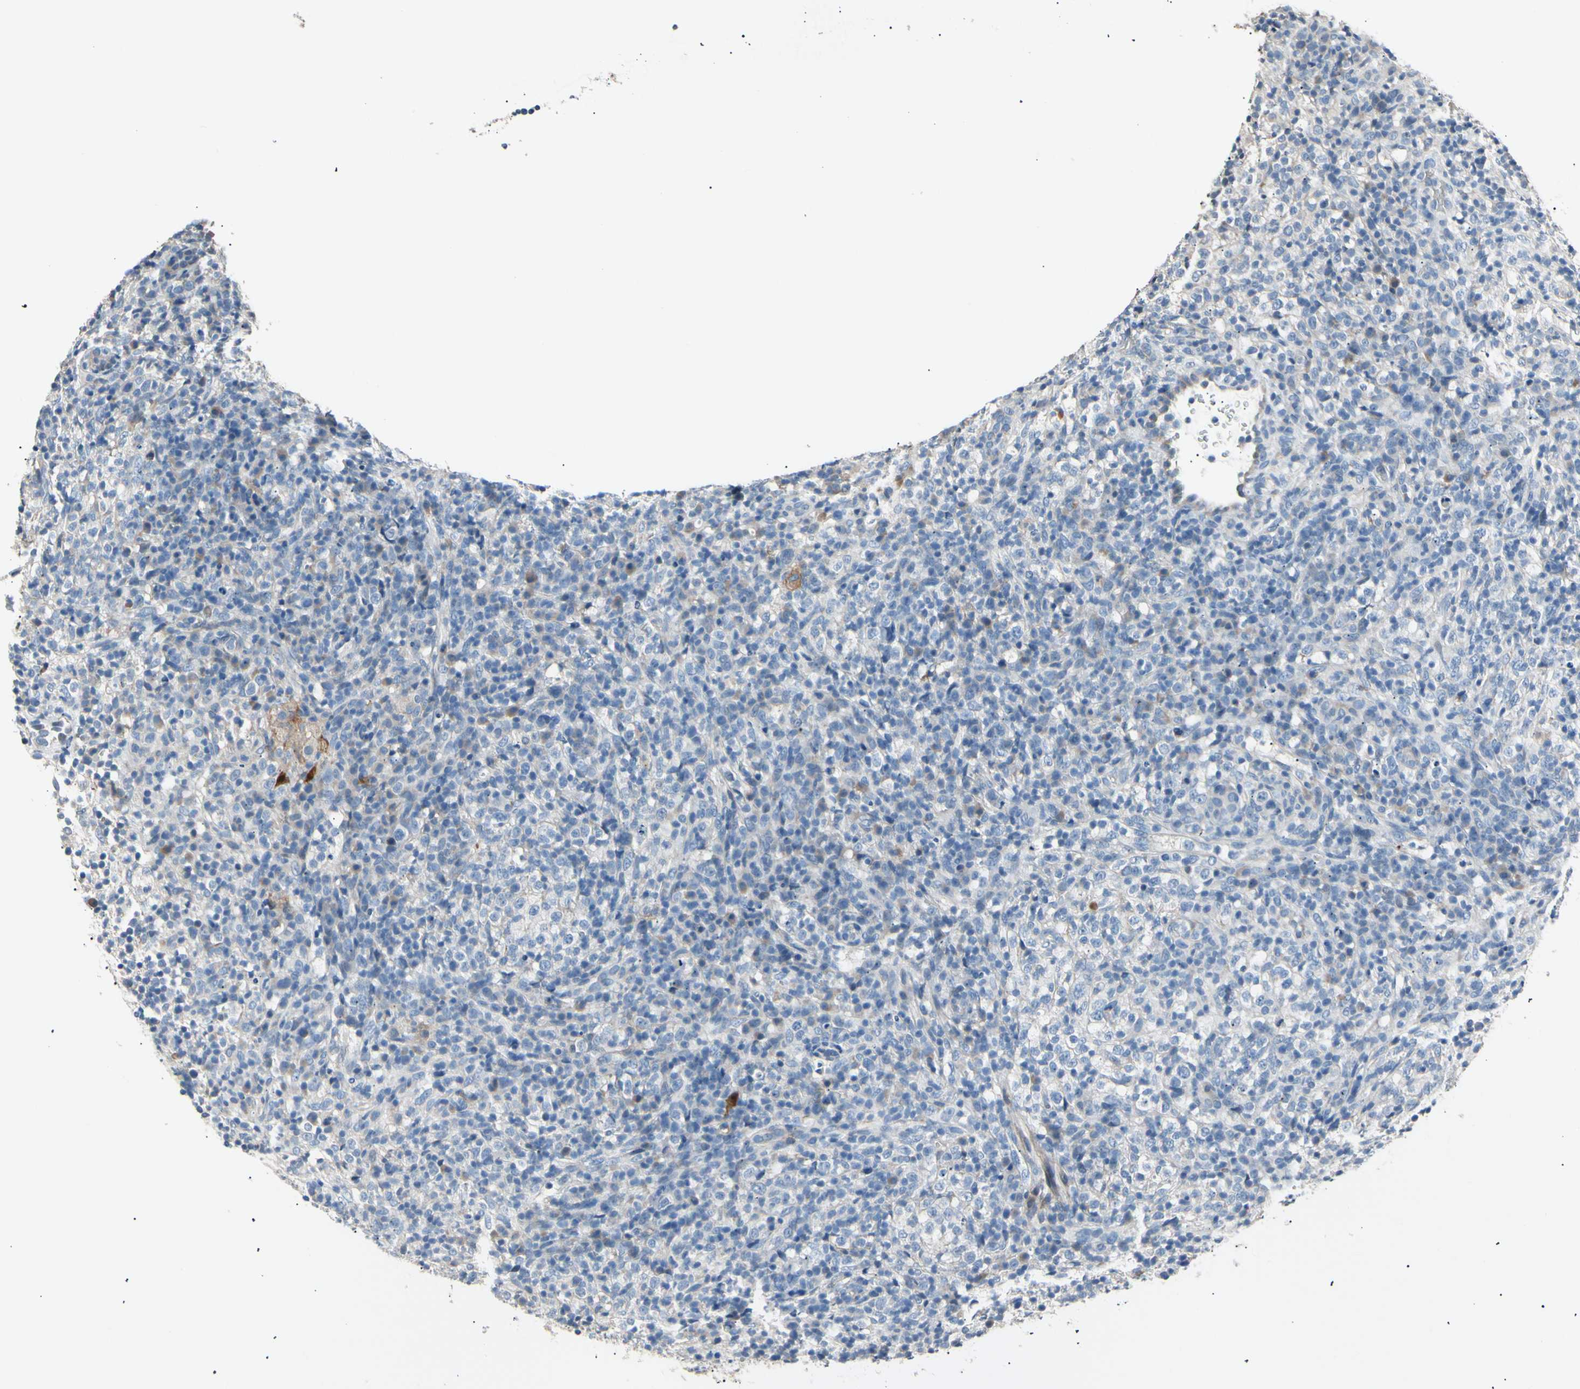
{"staining": {"intensity": "negative", "quantity": "none", "location": "none"}, "tissue": "lymphoma", "cell_type": "Tumor cells", "image_type": "cancer", "snomed": [{"axis": "morphology", "description": "Malignant lymphoma, non-Hodgkin's type, High grade"}, {"axis": "topography", "description": "Lymph node"}], "caption": "A high-resolution histopathology image shows IHC staining of high-grade malignant lymphoma, non-Hodgkin's type, which reveals no significant positivity in tumor cells.", "gene": "LDLR", "patient": {"sex": "female", "age": 76}}